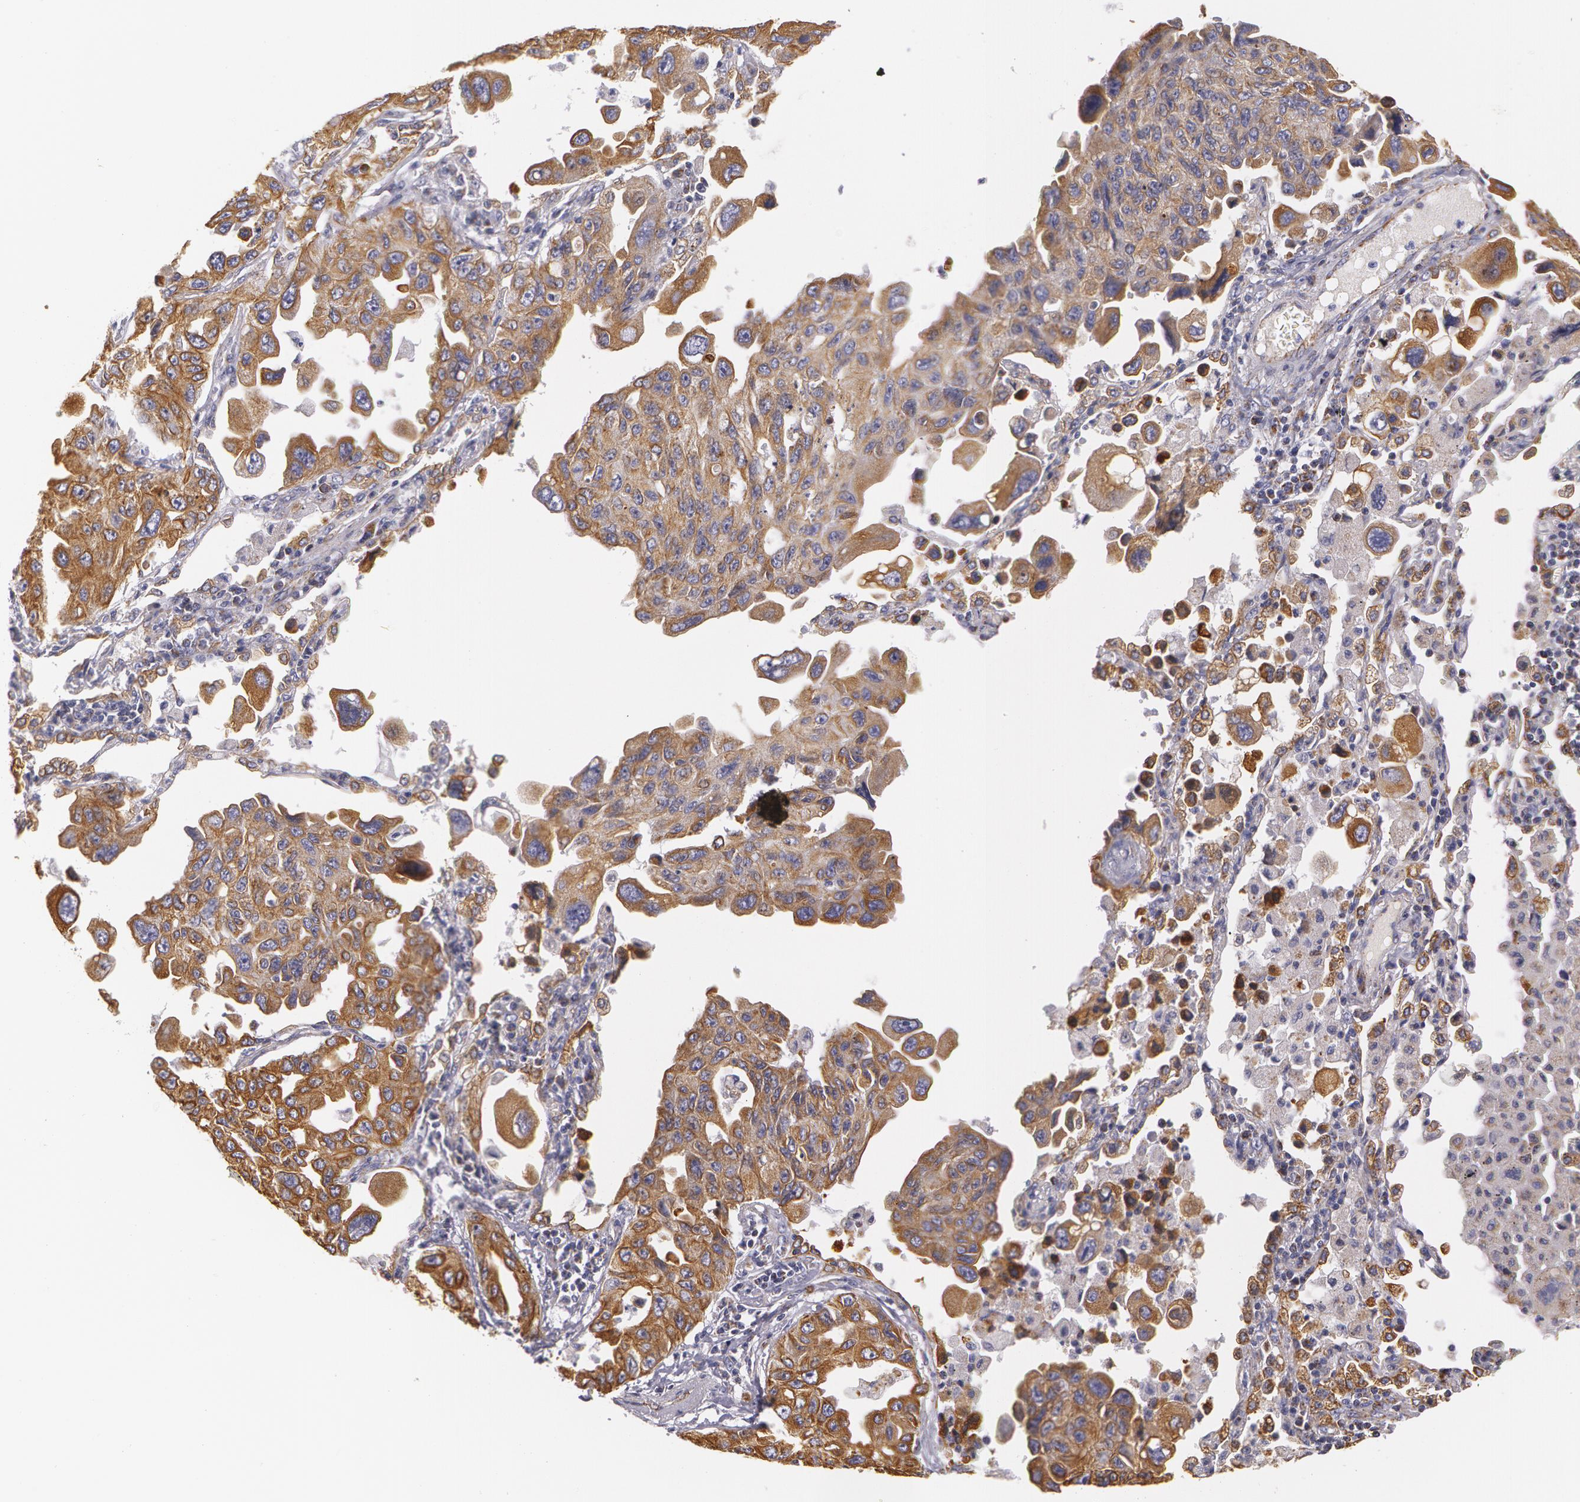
{"staining": {"intensity": "moderate", "quantity": ">75%", "location": "cytoplasmic/membranous"}, "tissue": "lung cancer", "cell_type": "Tumor cells", "image_type": "cancer", "snomed": [{"axis": "morphology", "description": "Adenocarcinoma, NOS"}, {"axis": "topography", "description": "Lung"}], "caption": "Protein staining by immunohistochemistry displays moderate cytoplasmic/membranous positivity in about >75% of tumor cells in lung adenocarcinoma.", "gene": "KRT18", "patient": {"sex": "male", "age": 64}}